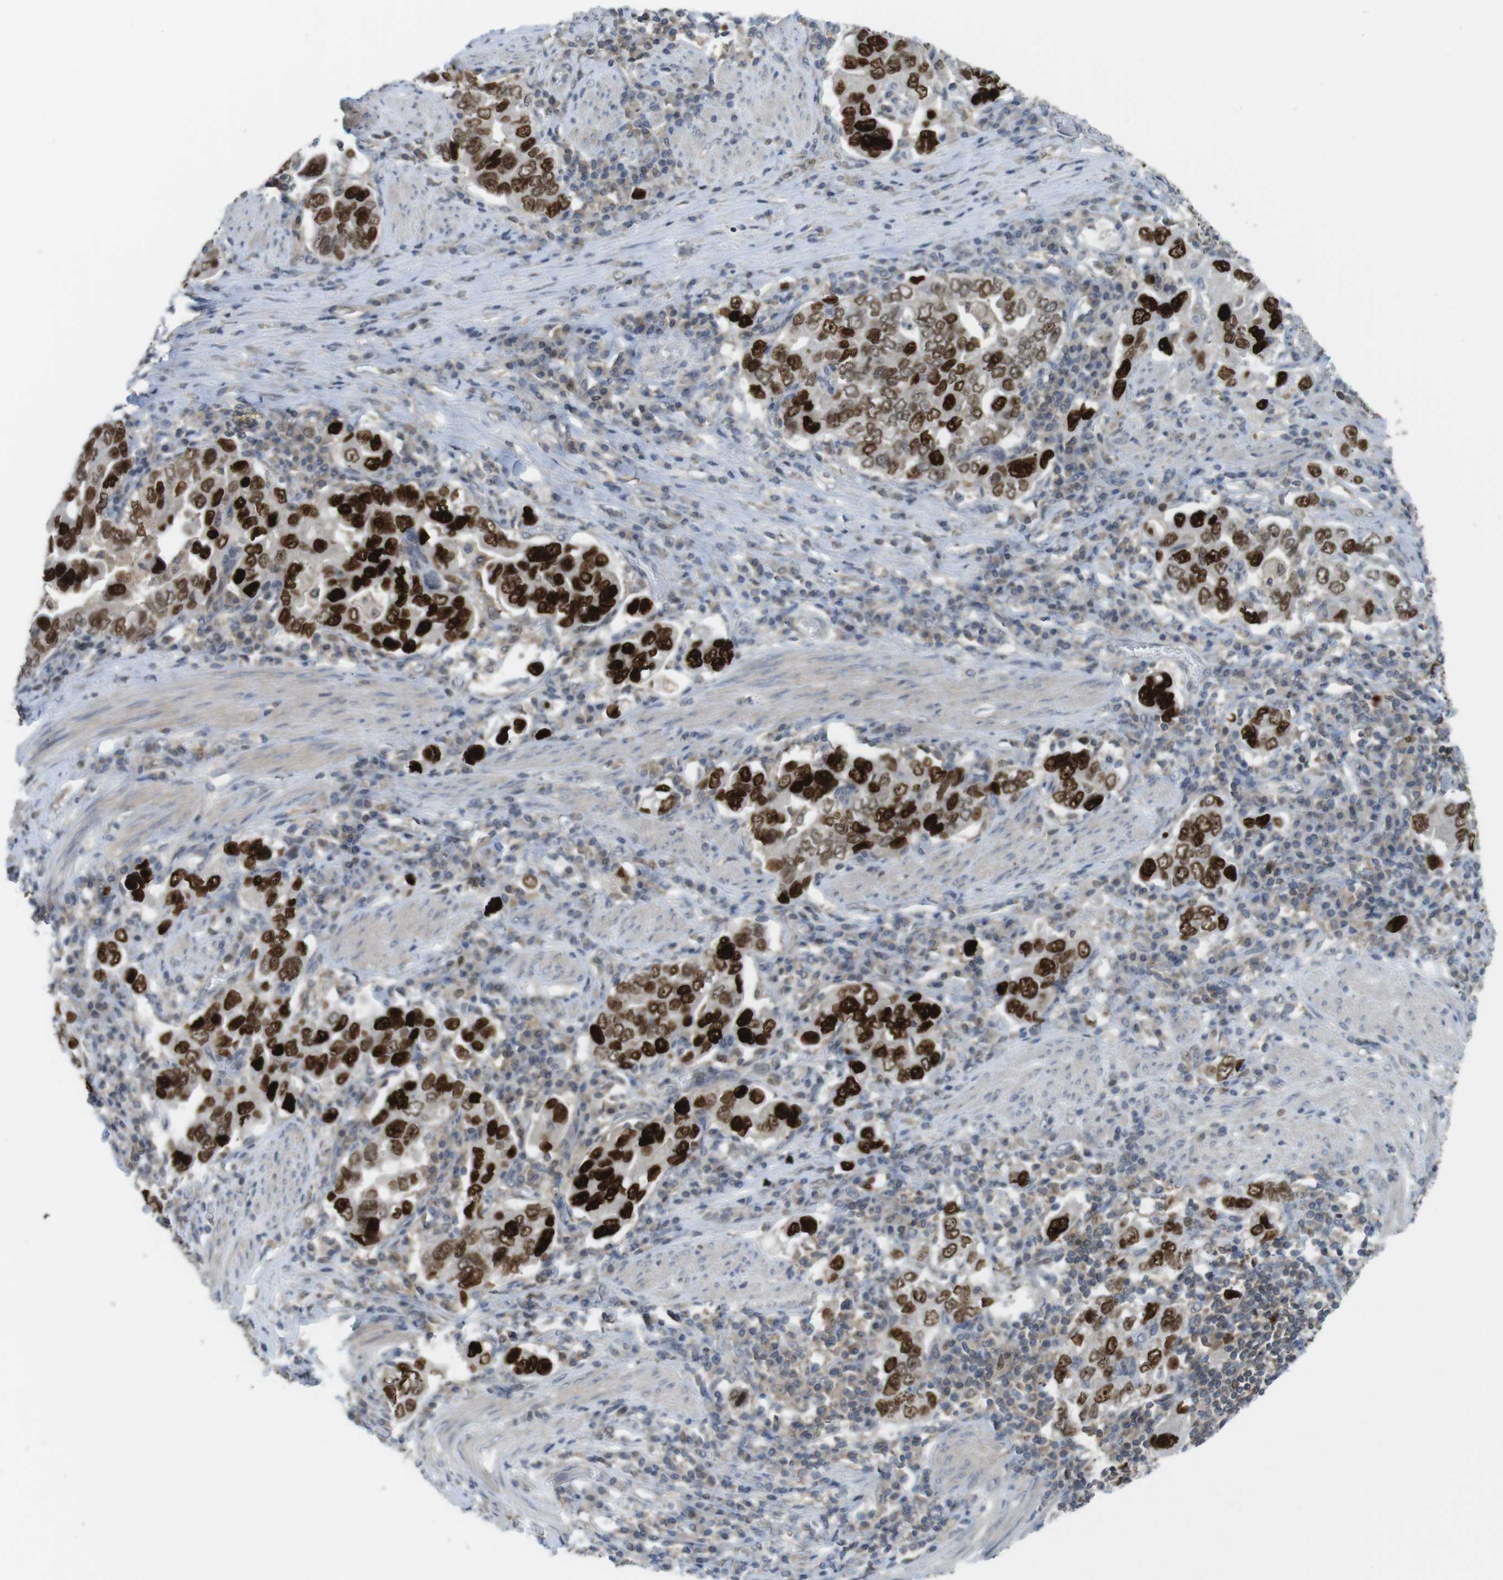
{"staining": {"intensity": "strong", "quantity": ">75%", "location": "nuclear"}, "tissue": "stomach cancer", "cell_type": "Tumor cells", "image_type": "cancer", "snomed": [{"axis": "morphology", "description": "Adenocarcinoma, NOS"}, {"axis": "topography", "description": "Stomach, upper"}], "caption": "DAB immunohistochemical staining of human stomach cancer (adenocarcinoma) displays strong nuclear protein positivity in about >75% of tumor cells.", "gene": "RCC1", "patient": {"sex": "male", "age": 62}}